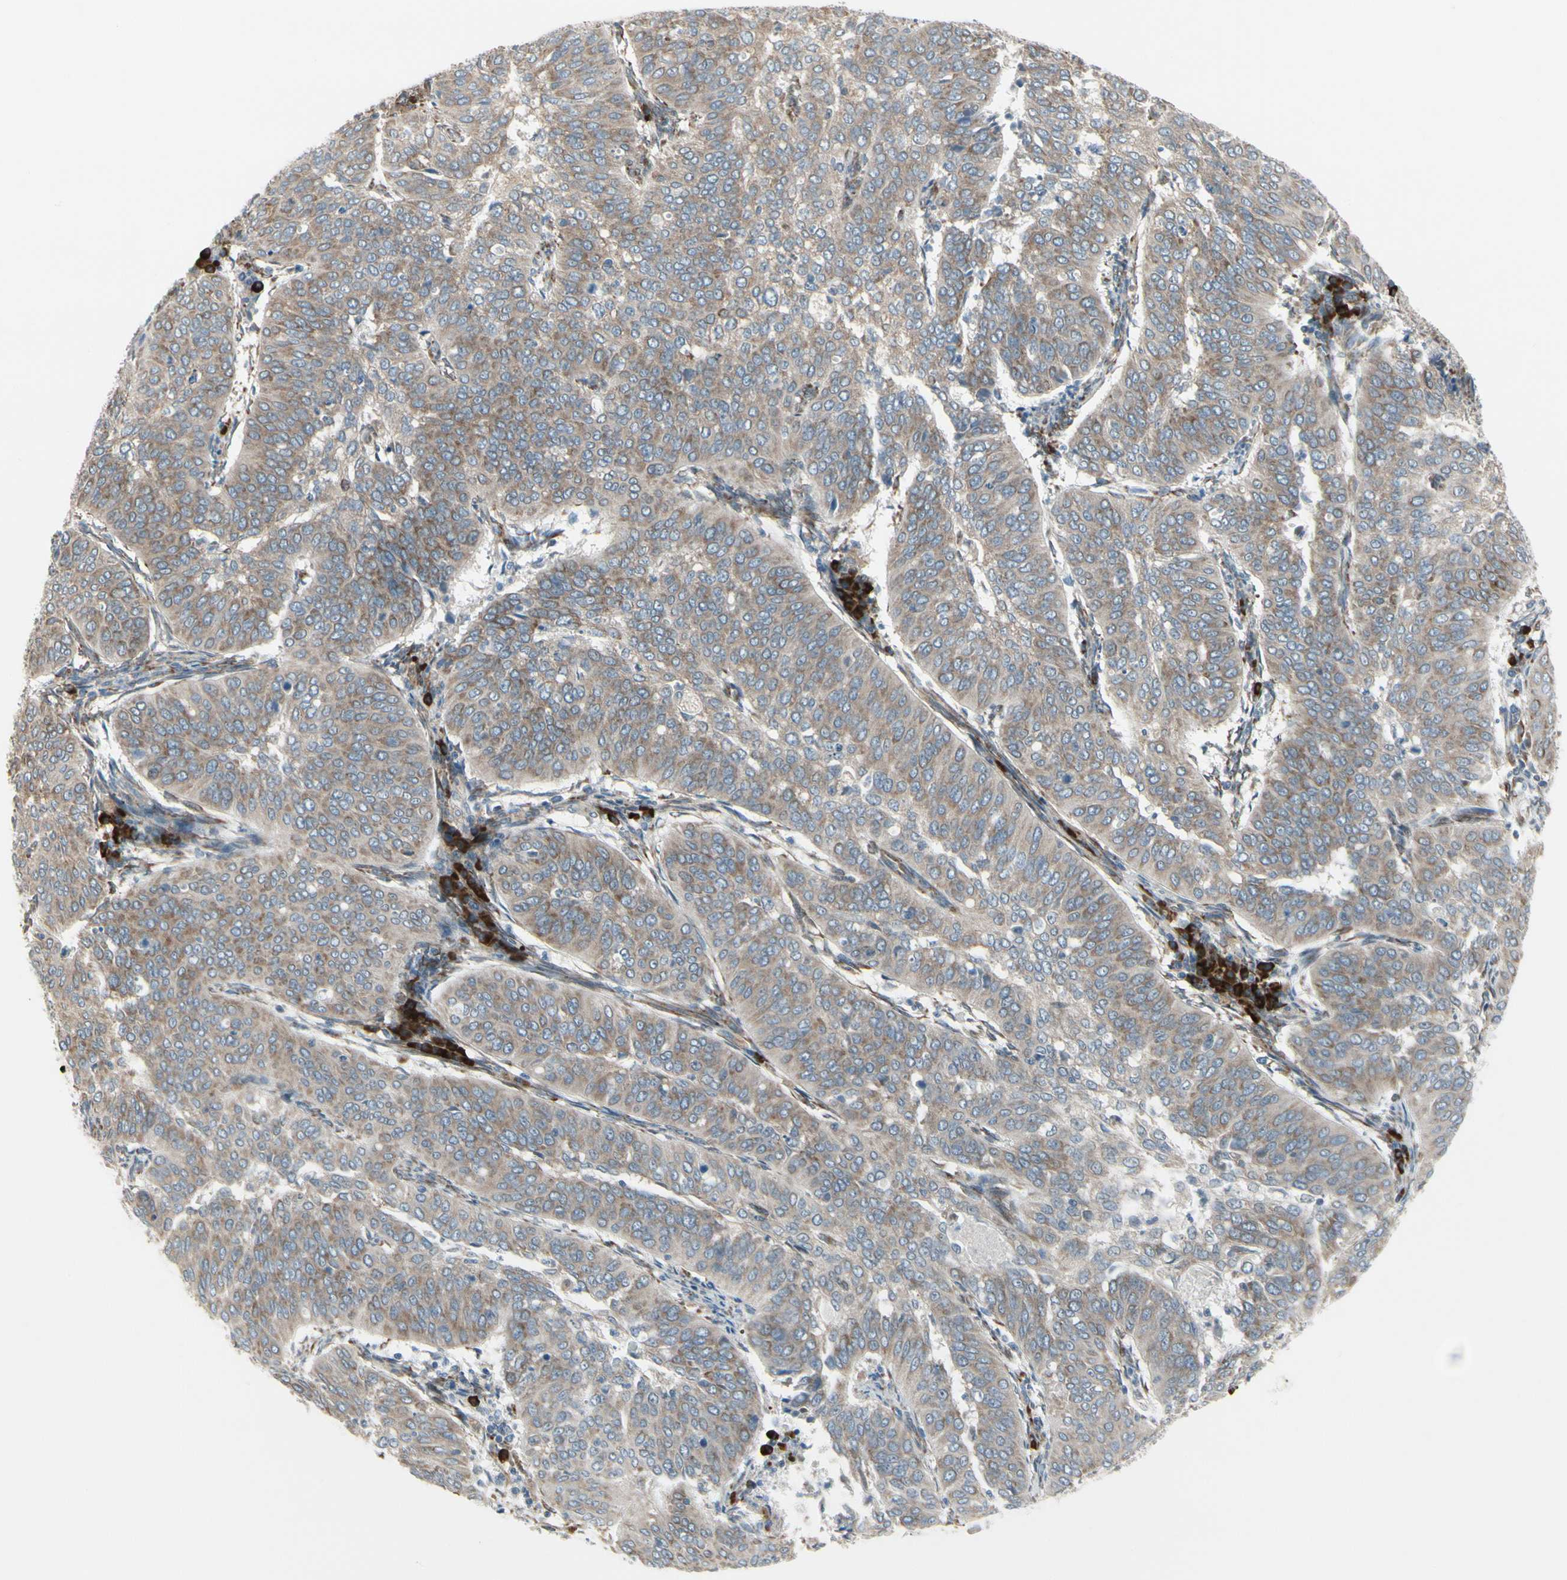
{"staining": {"intensity": "moderate", "quantity": ">75%", "location": "cytoplasmic/membranous"}, "tissue": "cervical cancer", "cell_type": "Tumor cells", "image_type": "cancer", "snomed": [{"axis": "morphology", "description": "Normal tissue, NOS"}, {"axis": "morphology", "description": "Squamous cell carcinoma, NOS"}, {"axis": "topography", "description": "Cervix"}], "caption": "Protein staining of cervical cancer (squamous cell carcinoma) tissue reveals moderate cytoplasmic/membranous expression in approximately >75% of tumor cells. (Brightfield microscopy of DAB IHC at high magnification).", "gene": "FNDC3A", "patient": {"sex": "female", "age": 39}}